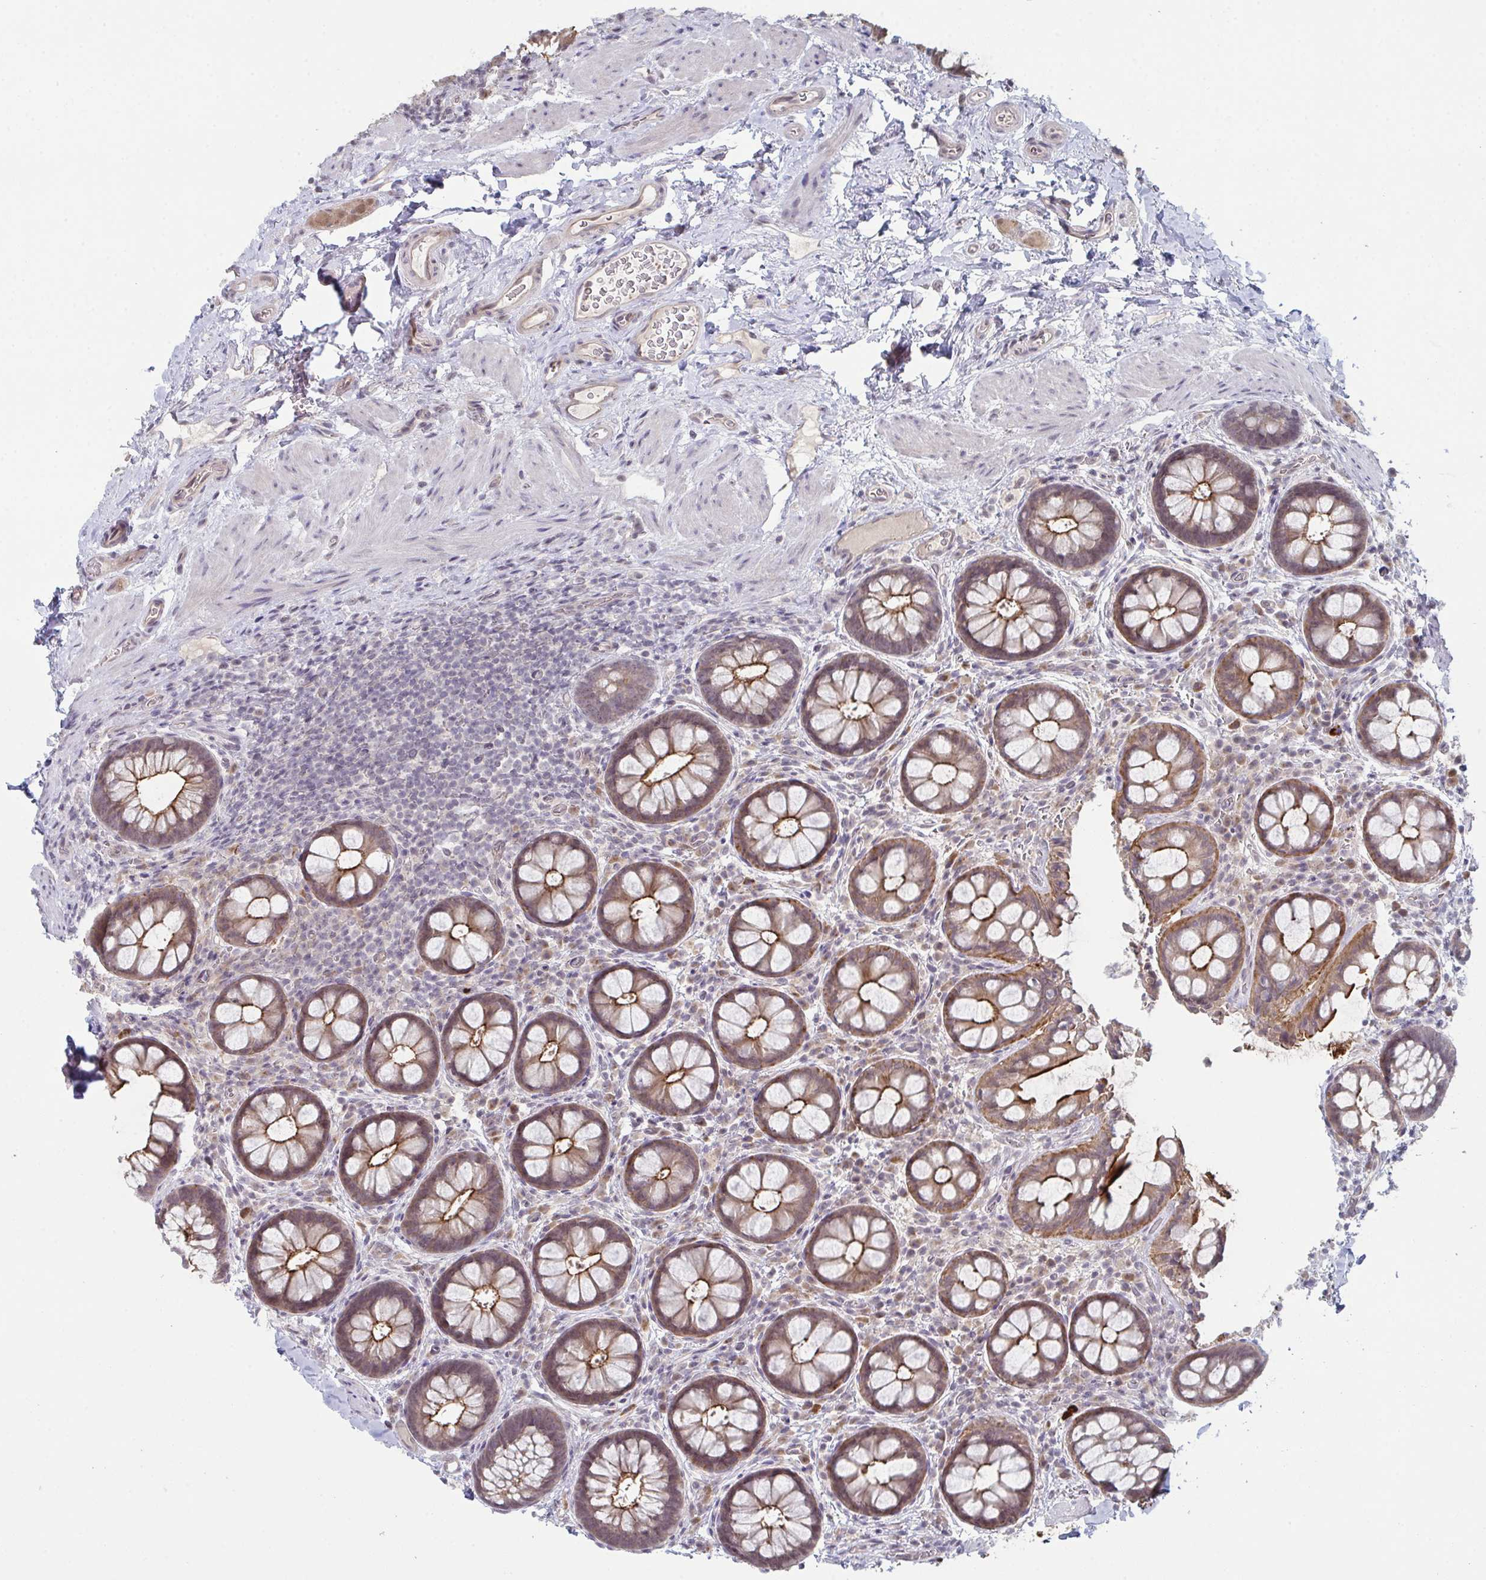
{"staining": {"intensity": "moderate", "quantity": ">75%", "location": "cytoplasmic/membranous"}, "tissue": "rectum", "cell_type": "Glandular cells", "image_type": "normal", "snomed": [{"axis": "morphology", "description": "Normal tissue, NOS"}, {"axis": "topography", "description": "Rectum"}], "caption": "The micrograph exhibits immunohistochemical staining of benign rectum. There is moderate cytoplasmic/membranous staining is identified in about >75% of glandular cells. (Stains: DAB in brown, nuclei in blue, Microscopy: brightfield microscopy at high magnification).", "gene": "ZNF214", "patient": {"sex": "female", "age": 69}}